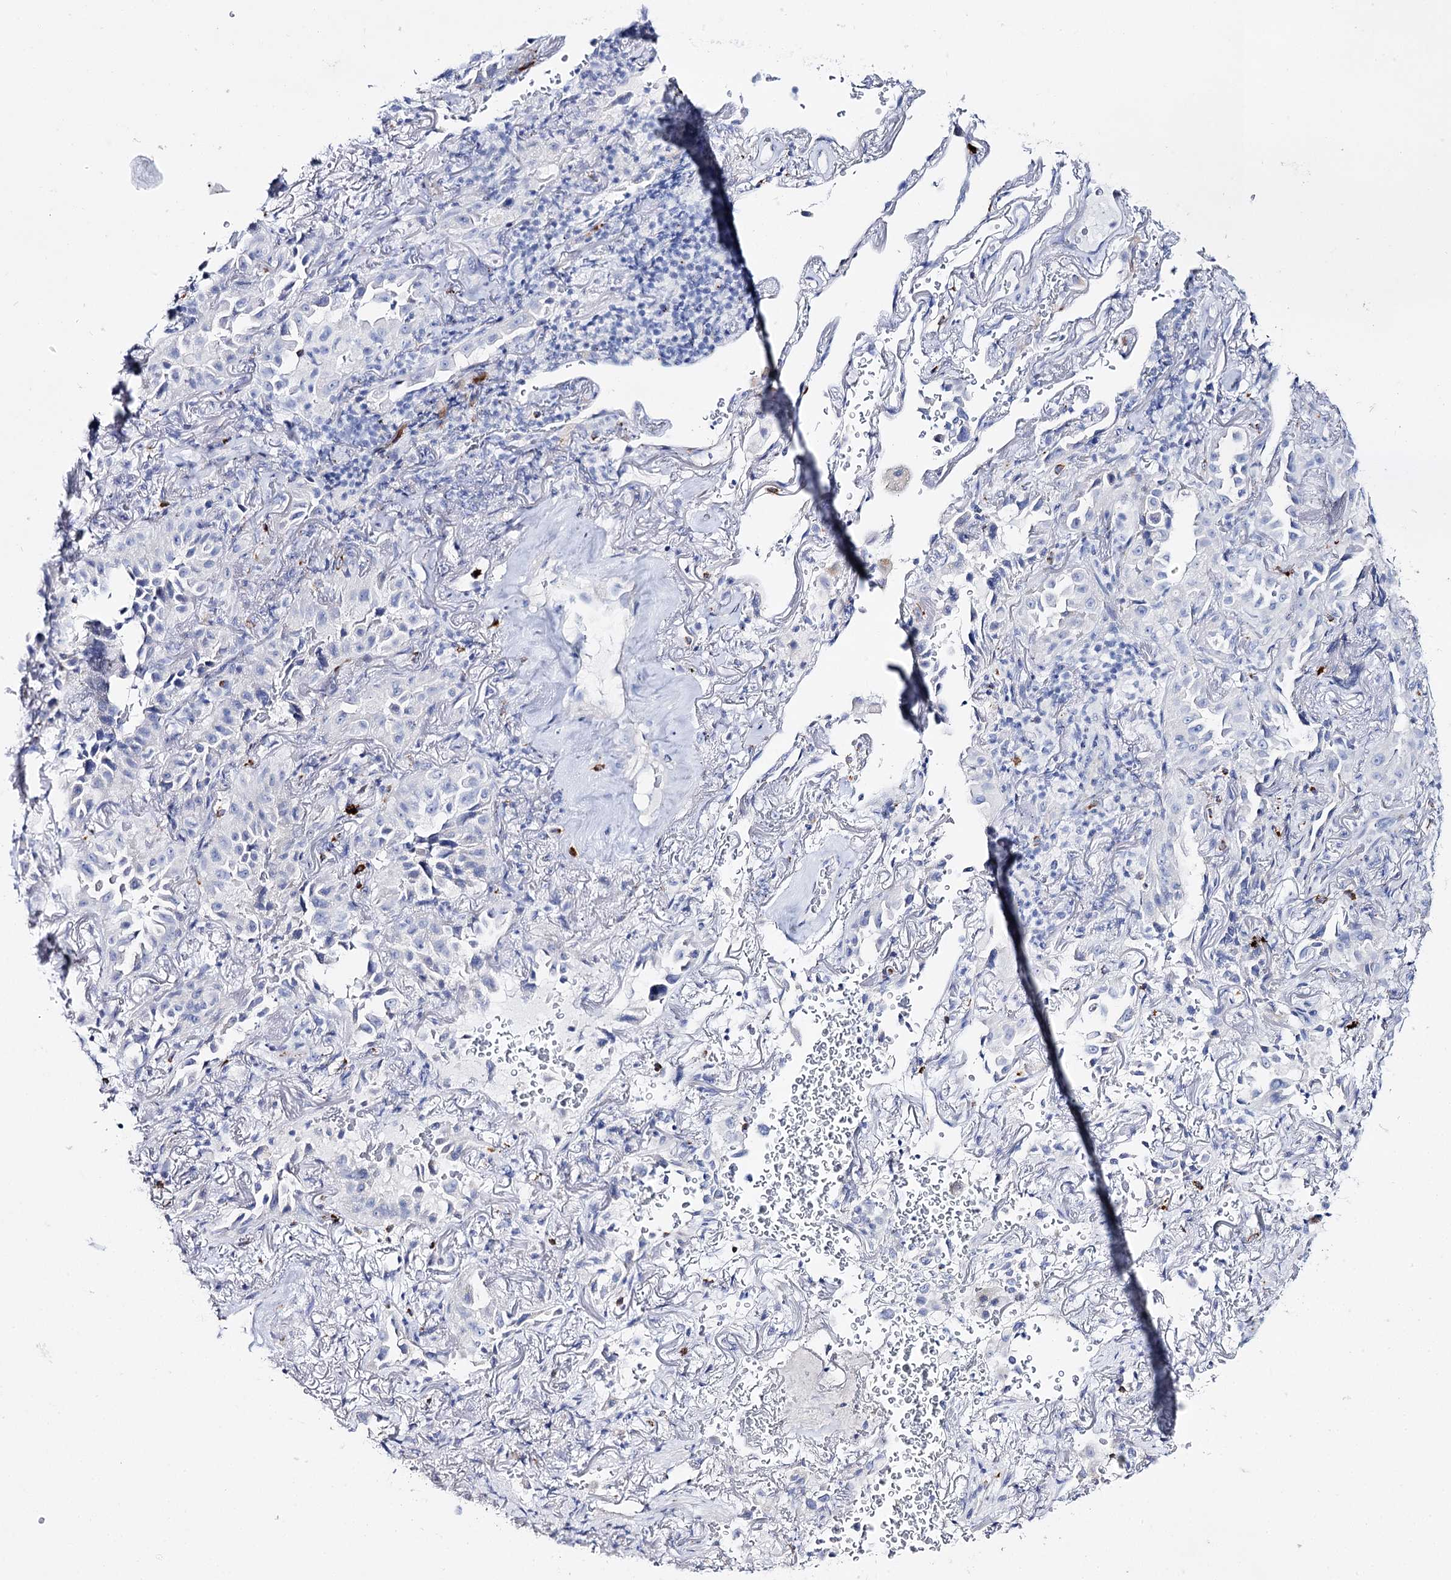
{"staining": {"intensity": "negative", "quantity": "none", "location": "none"}, "tissue": "lung cancer", "cell_type": "Tumor cells", "image_type": "cancer", "snomed": [{"axis": "morphology", "description": "Adenocarcinoma, NOS"}, {"axis": "topography", "description": "Lung"}], "caption": "A photomicrograph of human adenocarcinoma (lung) is negative for staining in tumor cells.", "gene": "SLC3A1", "patient": {"sex": "female", "age": 69}}